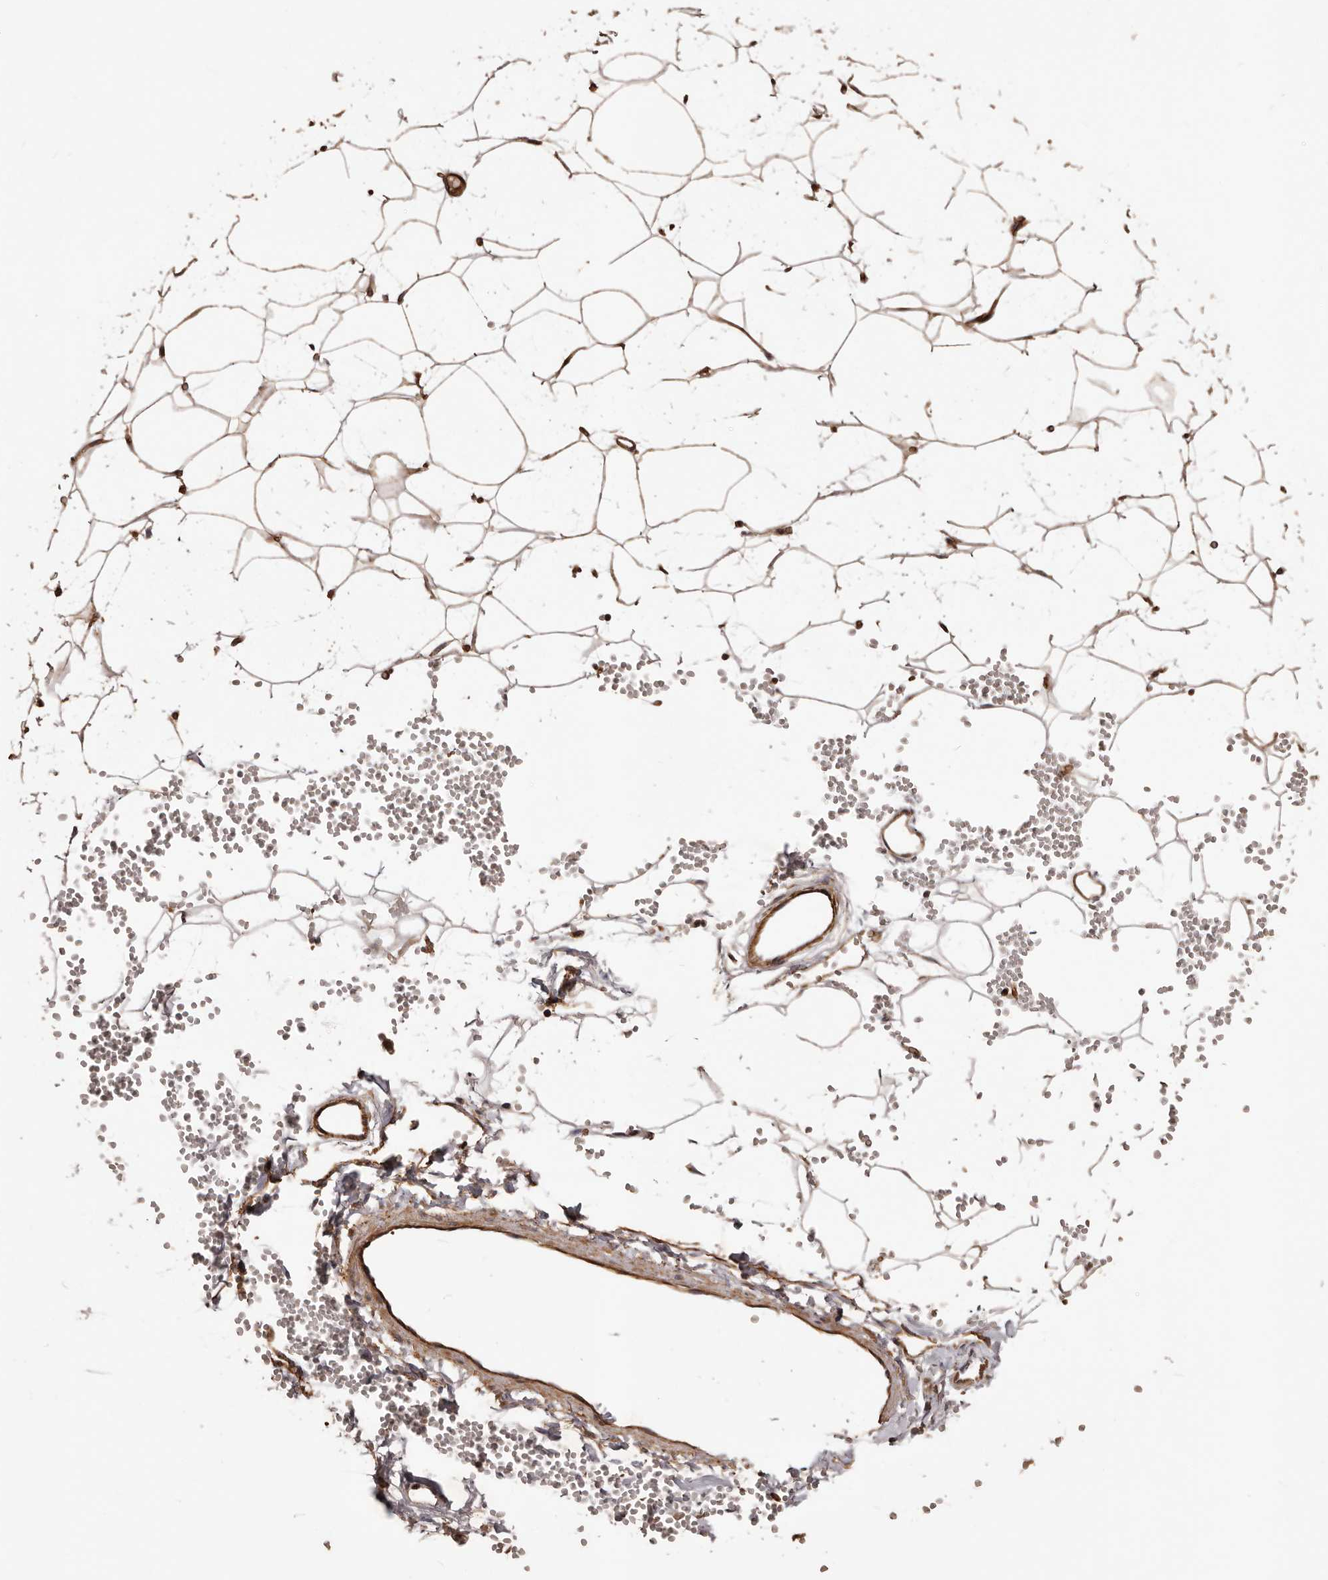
{"staining": {"intensity": "moderate", "quantity": "25%-75%", "location": "cytoplasmic/membranous"}, "tissue": "adipose tissue", "cell_type": "Adipocytes", "image_type": "normal", "snomed": [{"axis": "morphology", "description": "Normal tissue, NOS"}, {"axis": "topography", "description": "Breast"}], "caption": "IHC (DAB (3,3'-diaminobenzidine)) staining of unremarkable human adipose tissue exhibits moderate cytoplasmic/membranous protein positivity in approximately 25%-75% of adipocytes.", "gene": "GTPBP1", "patient": {"sex": "female", "age": 23}}